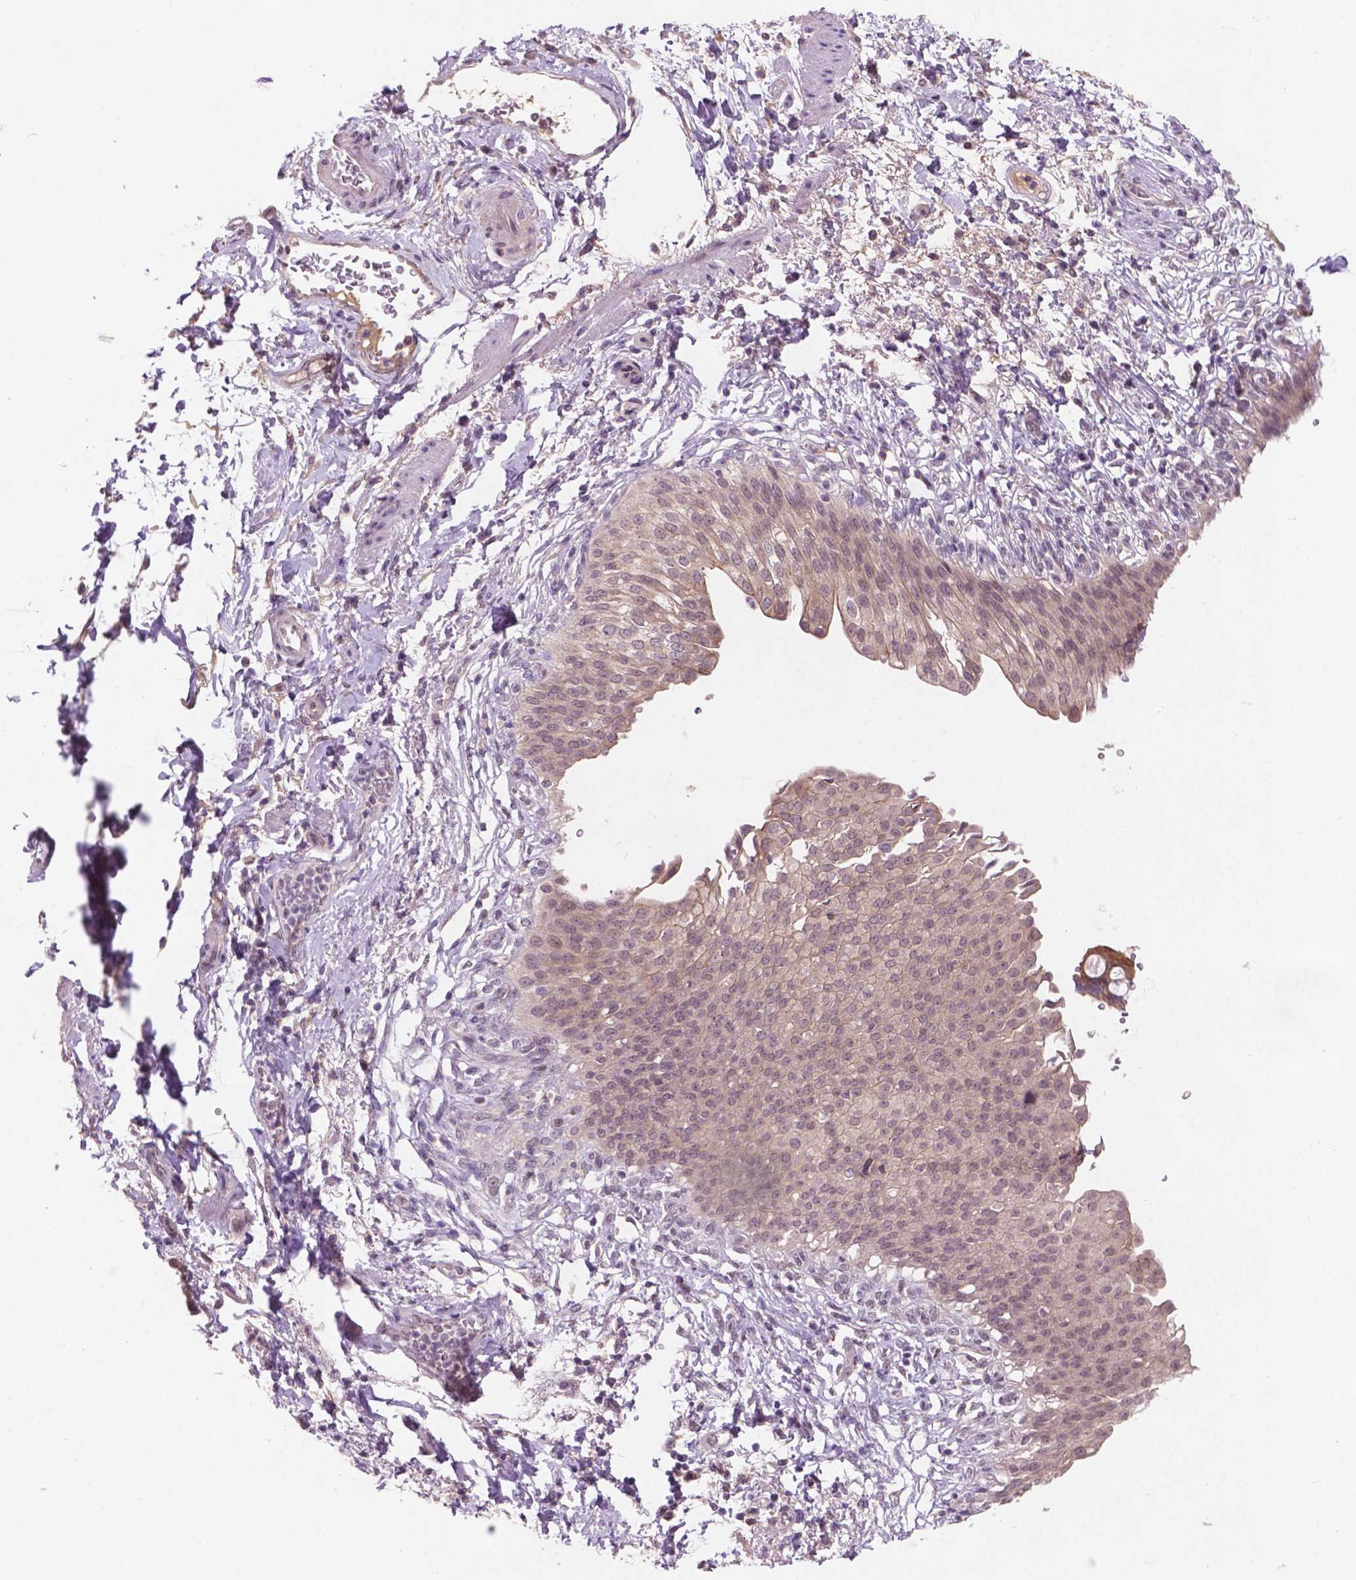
{"staining": {"intensity": "weak", "quantity": "<25%", "location": "nuclear"}, "tissue": "urinary bladder", "cell_type": "Urothelial cells", "image_type": "normal", "snomed": [{"axis": "morphology", "description": "Normal tissue, NOS"}, {"axis": "topography", "description": "Urinary bladder"}, {"axis": "topography", "description": "Peripheral nerve tissue"}], "caption": "DAB immunohistochemical staining of normal human urinary bladder displays no significant expression in urothelial cells. (DAB IHC with hematoxylin counter stain).", "gene": "GXYLT2", "patient": {"sex": "female", "age": 60}}